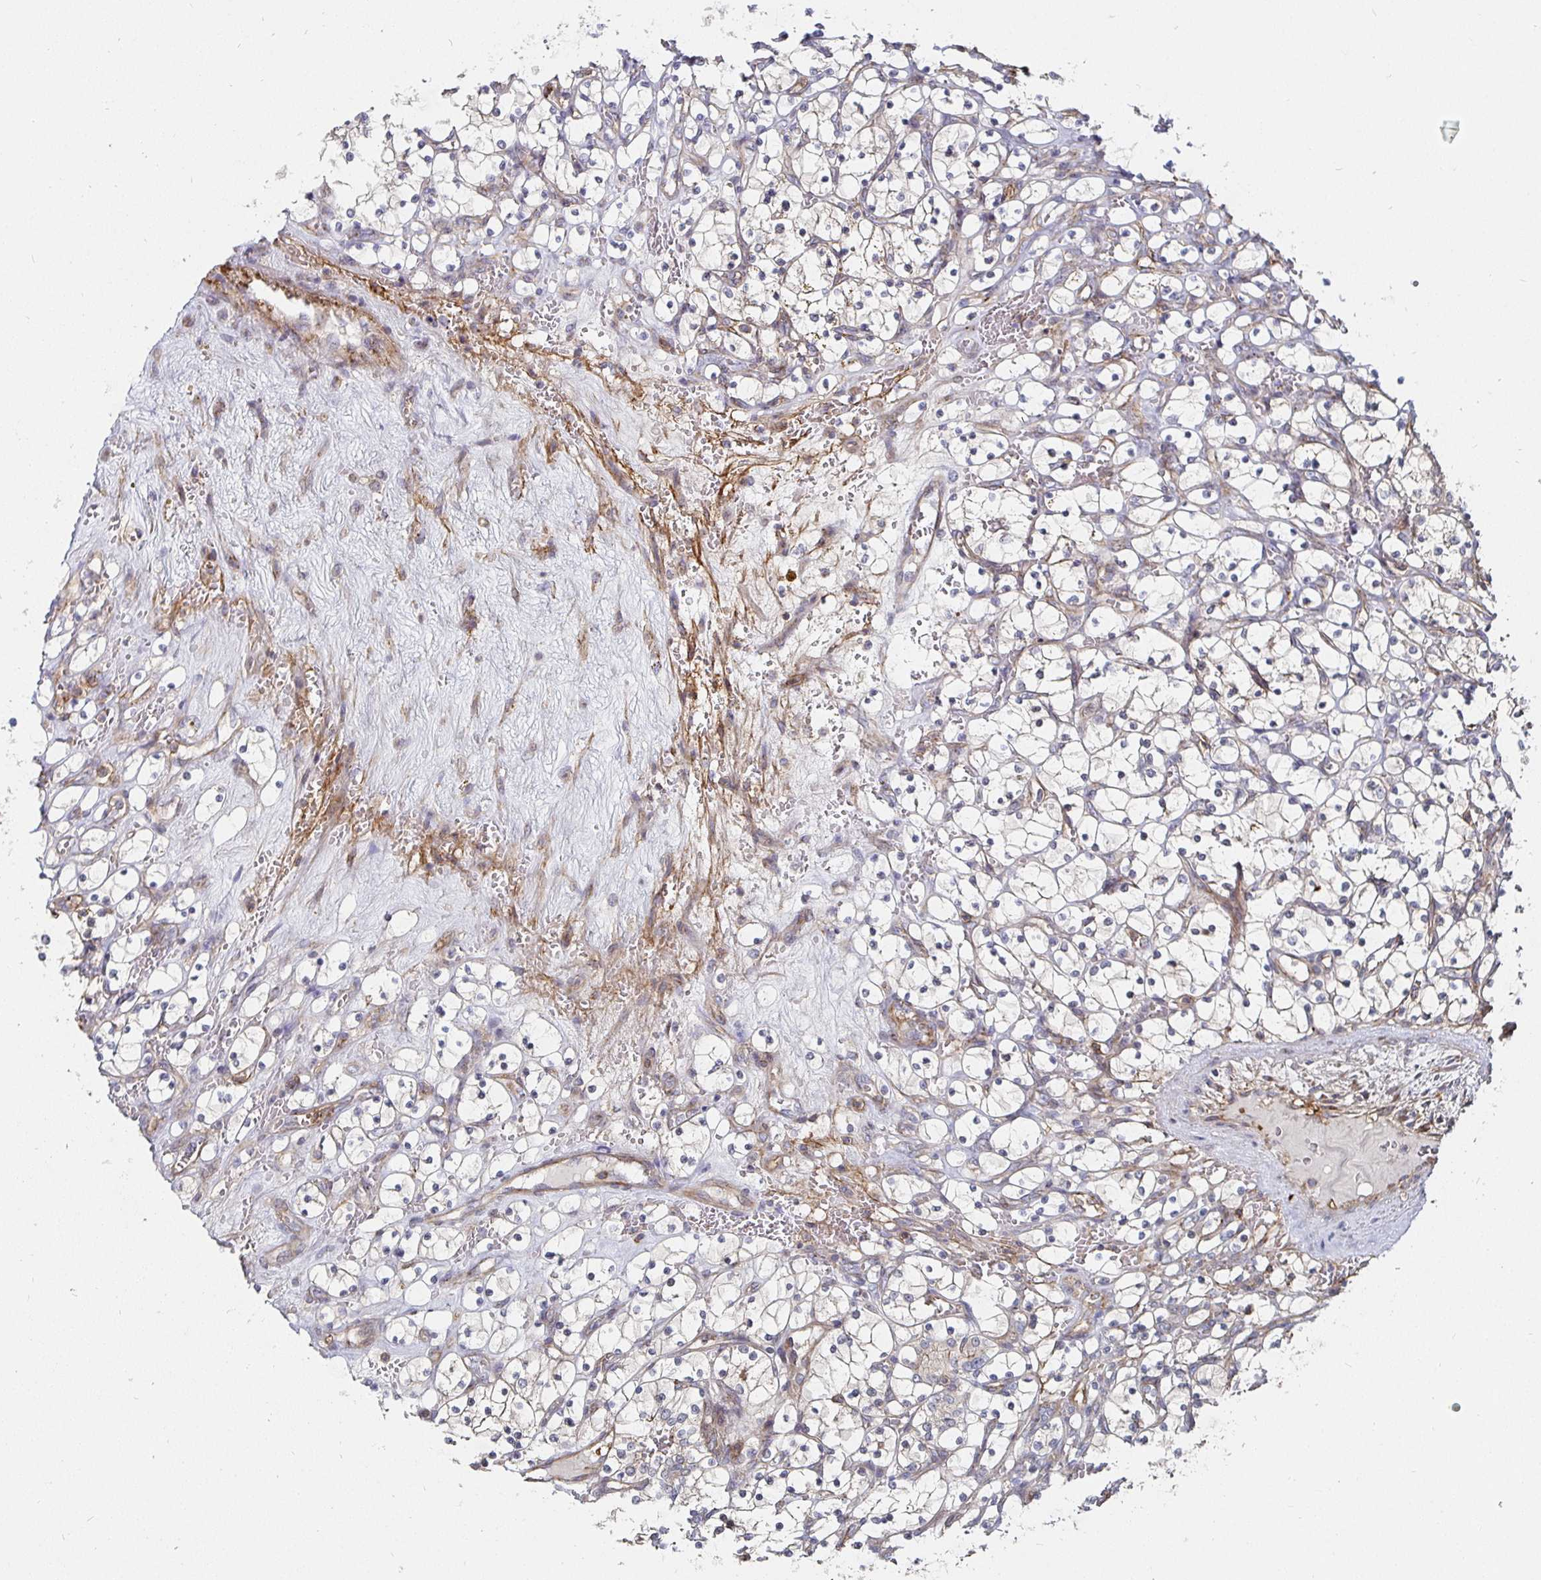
{"staining": {"intensity": "negative", "quantity": "none", "location": "none"}, "tissue": "renal cancer", "cell_type": "Tumor cells", "image_type": "cancer", "snomed": [{"axis": "morphology", "description": "Adenocarcinoma, NOS"}, {"axis": "topography", "description": "Kidney"}], "caption": "This is a image of immunohistochemistry staining of renal cancer (adenocarcinoma), which shows no positivity in tumor cells.", "gene": "GJA4", "patient": {"sex": "female", "age": 69}}